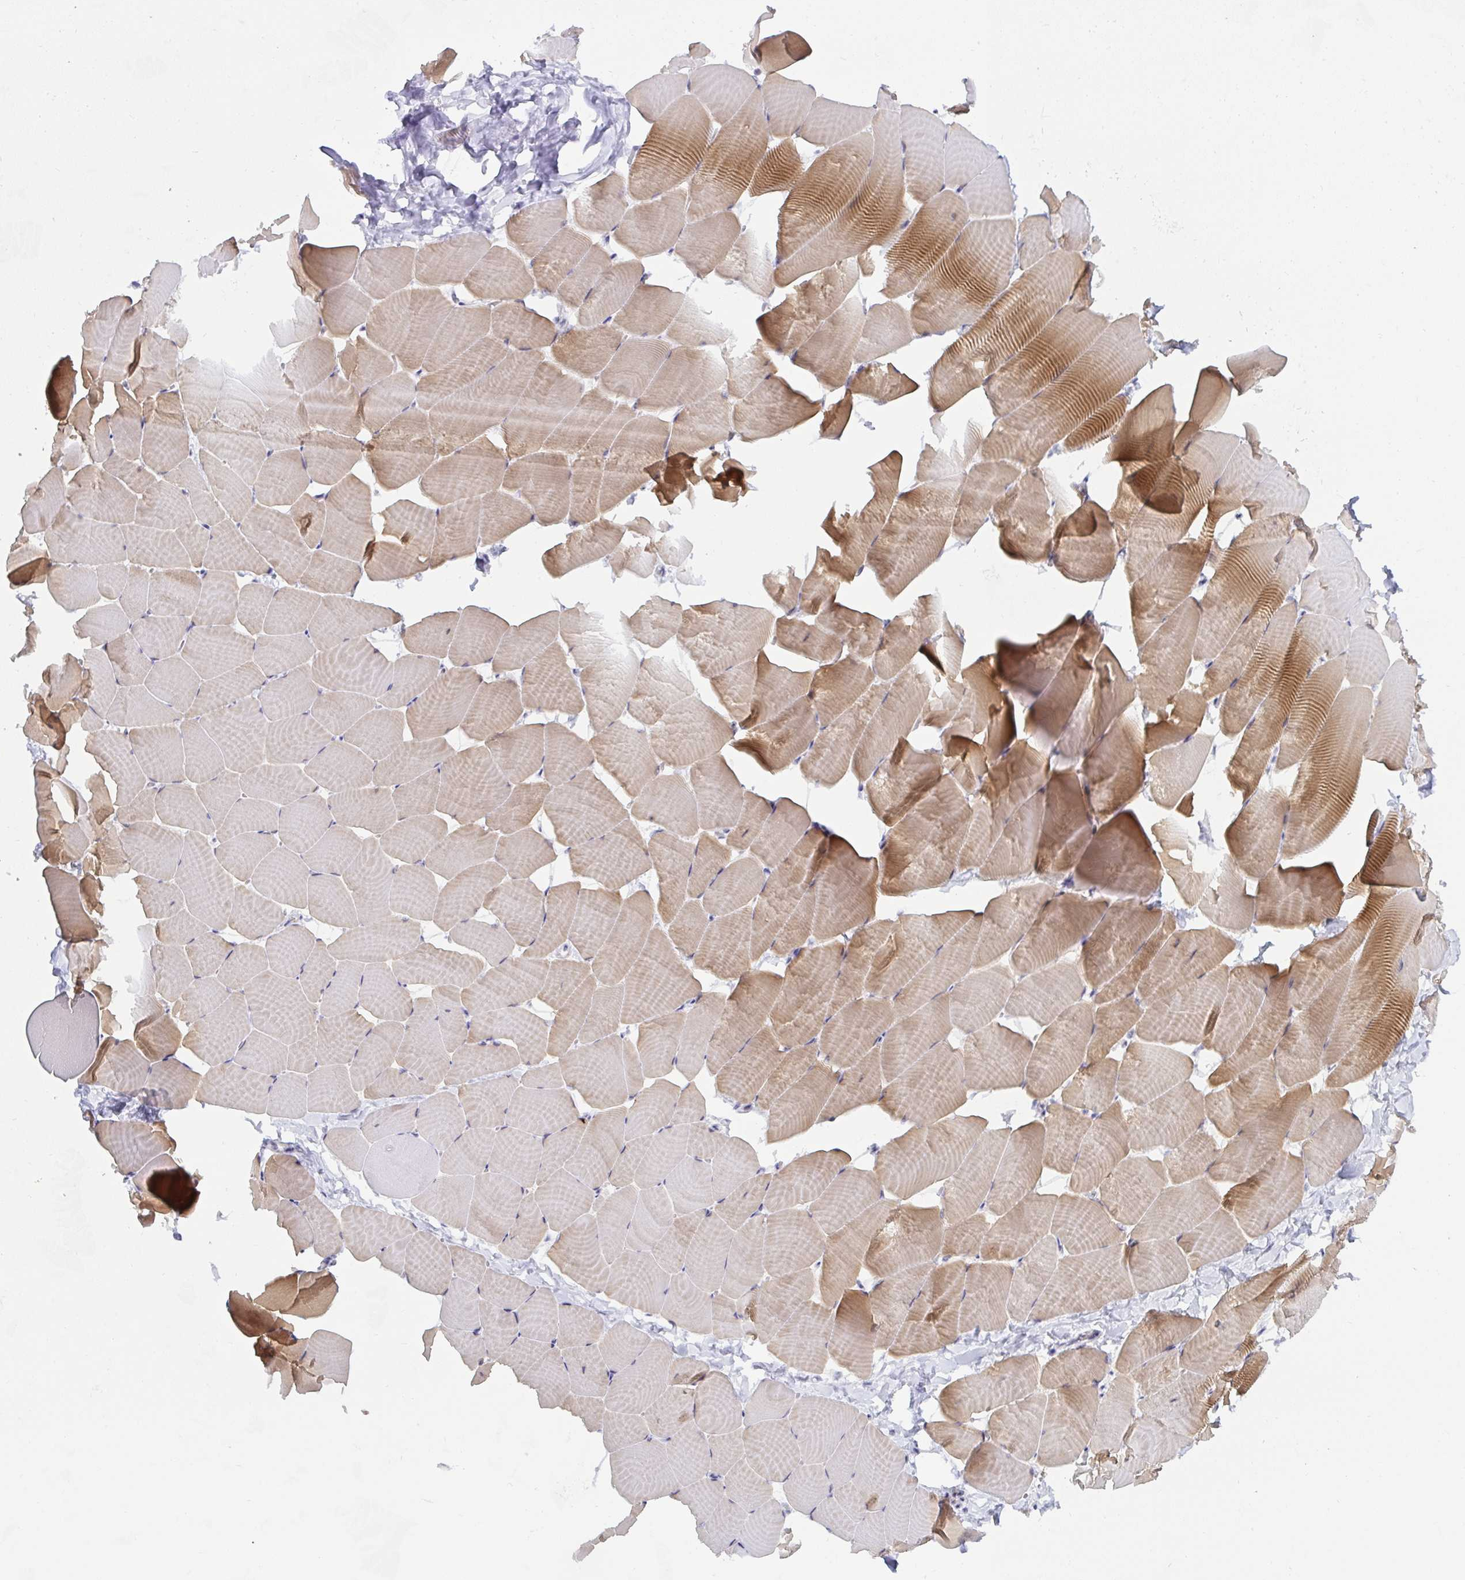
{"staining": {"intensity": "moderate", "quantity": "25%-75%", "location": "cytoplasmic/membranous"}, "tissue": "skeletal muscle", "cell_type": "Myocytes", "image_type": "normal", "snomed": [{"axis": "morphology", "description": "Normal tissue, NOS"}, {"axis": "topography", "description": "Skeletal muscle"}], "caption": "The micrograph displays a brown stain indicating the presence of a protein in the cytoplasmic/membranous of myocytes in skeletal muscle.", "gene": "NOP10", "patient": {"sex": "male", "age": 25}}